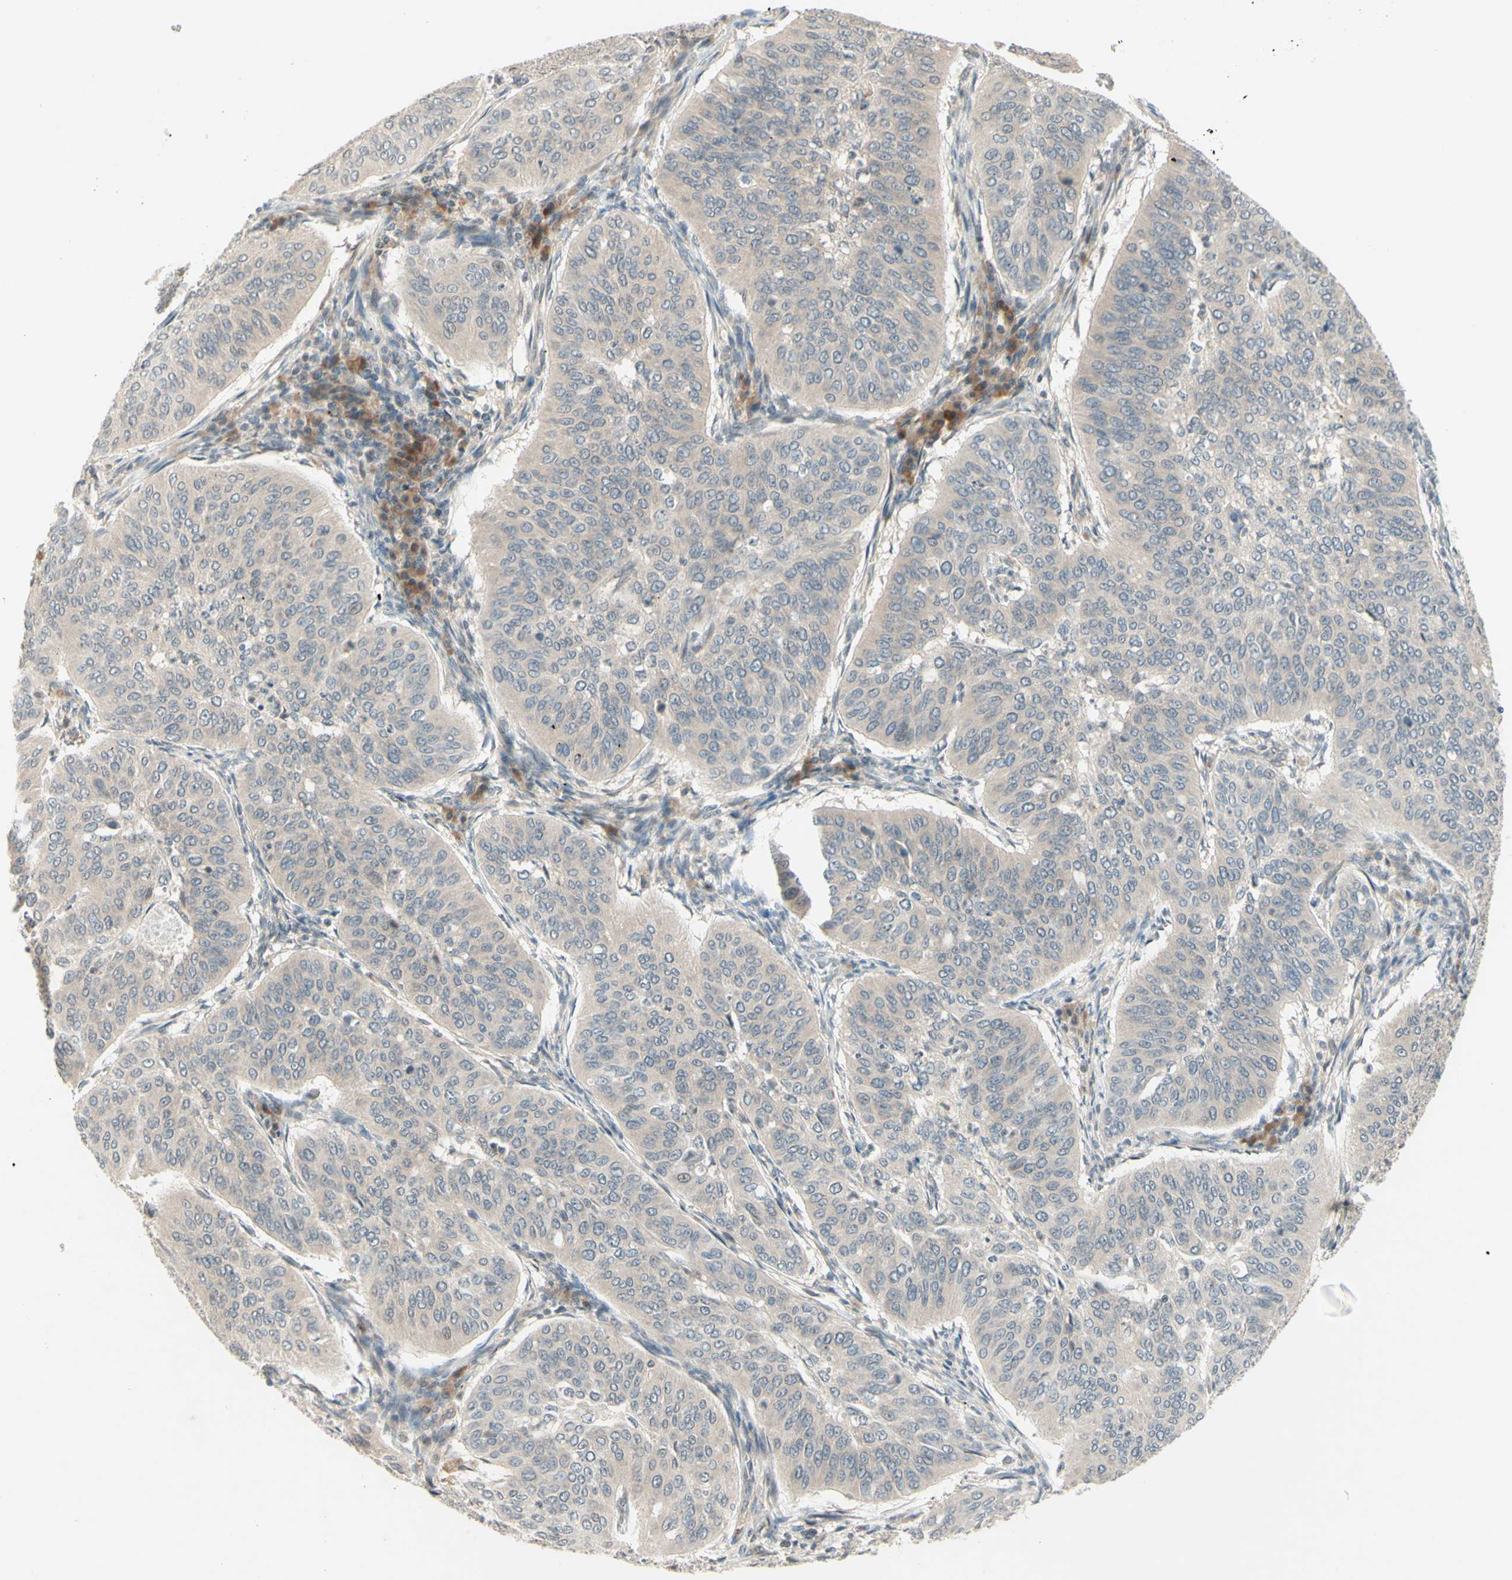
{"staining": {"intensity": "weak", "quantity": ">75%", "location": "cytoplasmic/membranous"}, "tissue": "cervical cancer", "cell_type": "Tumor cells", "image_type": "cancer", "snomed": [{"axis": "morphology", "description": "Normal tissue, NOS"}, {"axis": "morphology", "description": "Squamous cell carcinoma, NOS"}, {"axis": "topography", "description": "Cervix"}], "caption": "The immunohistochemical stain highlights weak cytoplasmic/membranous expression in tumor cells of cervical cancer tissue.", "gene": "ZW10", "patient": {"sex": "female", "age": 39}}